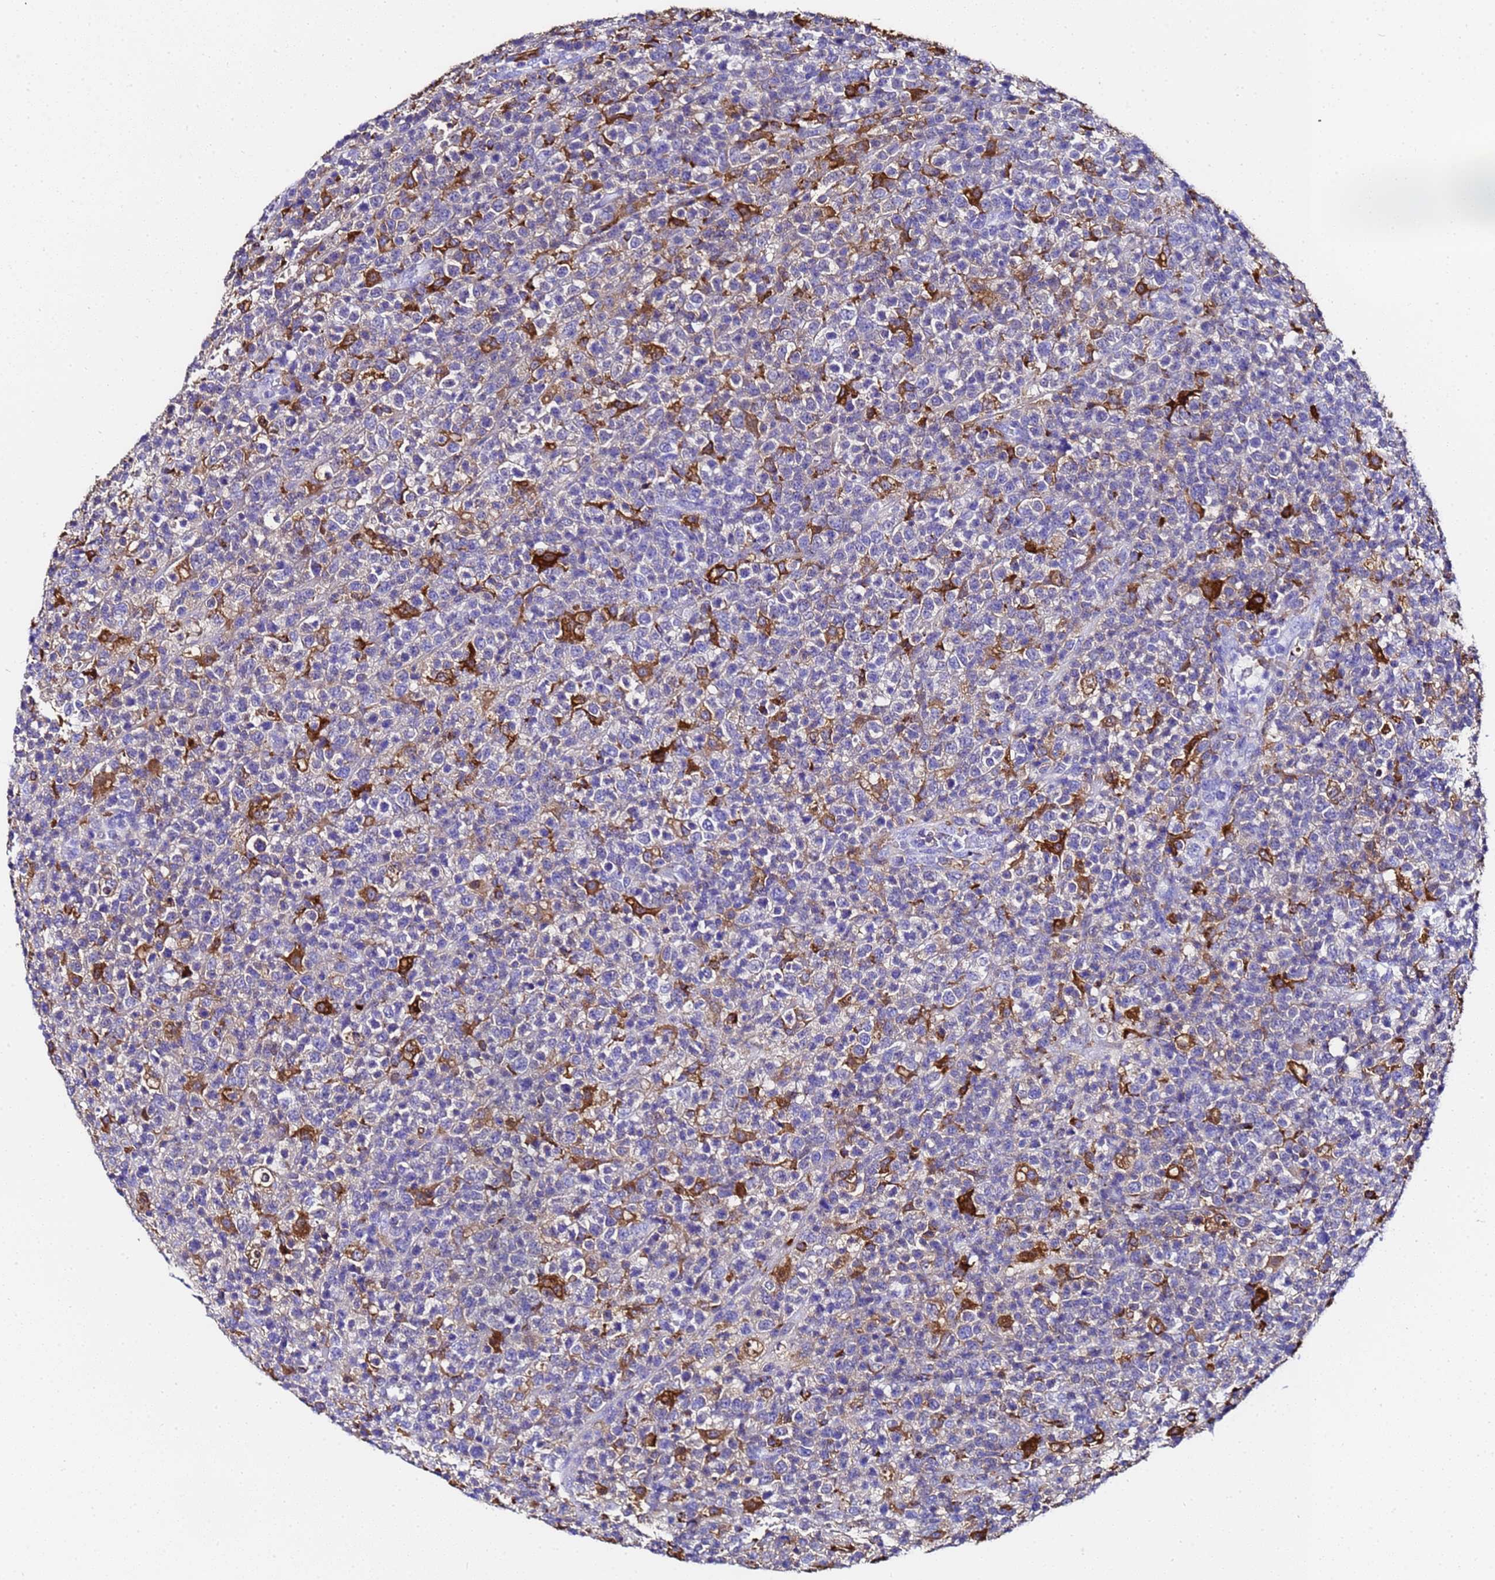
{"staining": {"intensity": "negative", "quantity": "none", "location": "none"}, "tissue": "lymphoma", "cell_type": "Tumor cells", "image_type": "cancer", "snomed": [{"axis": "morphology", "description": "Malignant lymphoma, non-Hodgkin's type, High grade"}, {"axis": "topography", "description": "Colon"}], "caption": "This histopathology image is of lymphoma stained with immunohistochemistry (IHC) to label a protein in brown with the nuclei are counter-stained blue. There is no expression in tumor cells.", "gene": "FTL", "patient": {"sex": "female", "age": 53}}